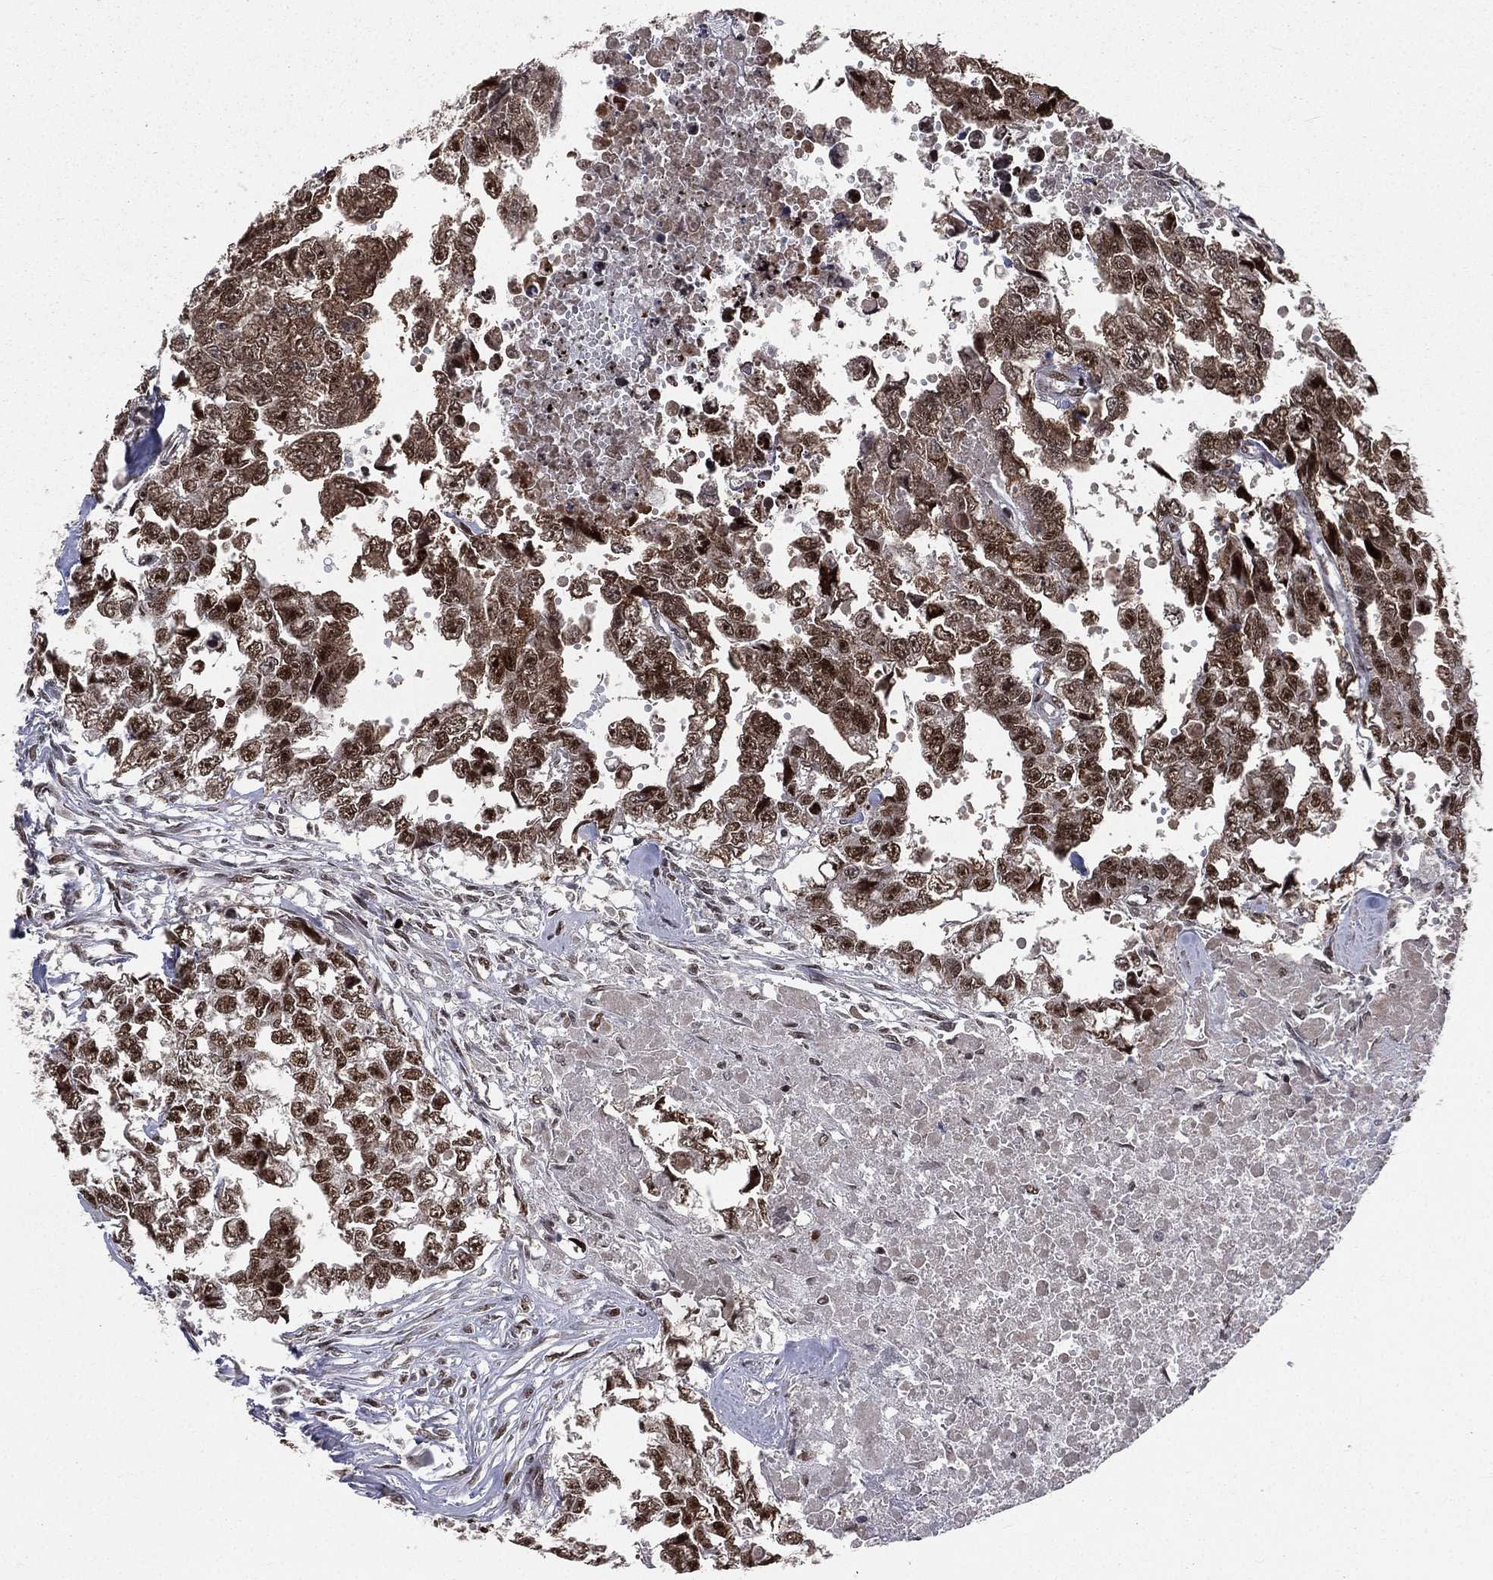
{"staining": {"intensity": "moderate", "quantity": ">75%", "location": "cytoplasmic/membranous,nuclear"}, "tissue": "testis cancer", "cell_type": "Tumor cells", "image_type": "cancer", "snomed": [{"axis": "morphology", "description": "Carcinoma, Embryonal, NOS"}, {"axis": "morphology", "description": "Teratoma, malignant, NOS"}, {"axis": "topography", "description": "Testis"}], "caption": "Testis cancer was stained to show a protein in brown. There is medium levels of moderate cytoplasmic/membranous and nuclear staining in about >75% of tumor cells.", "gene": "POLB", "patient": {"sex": "male", "age": 44}}